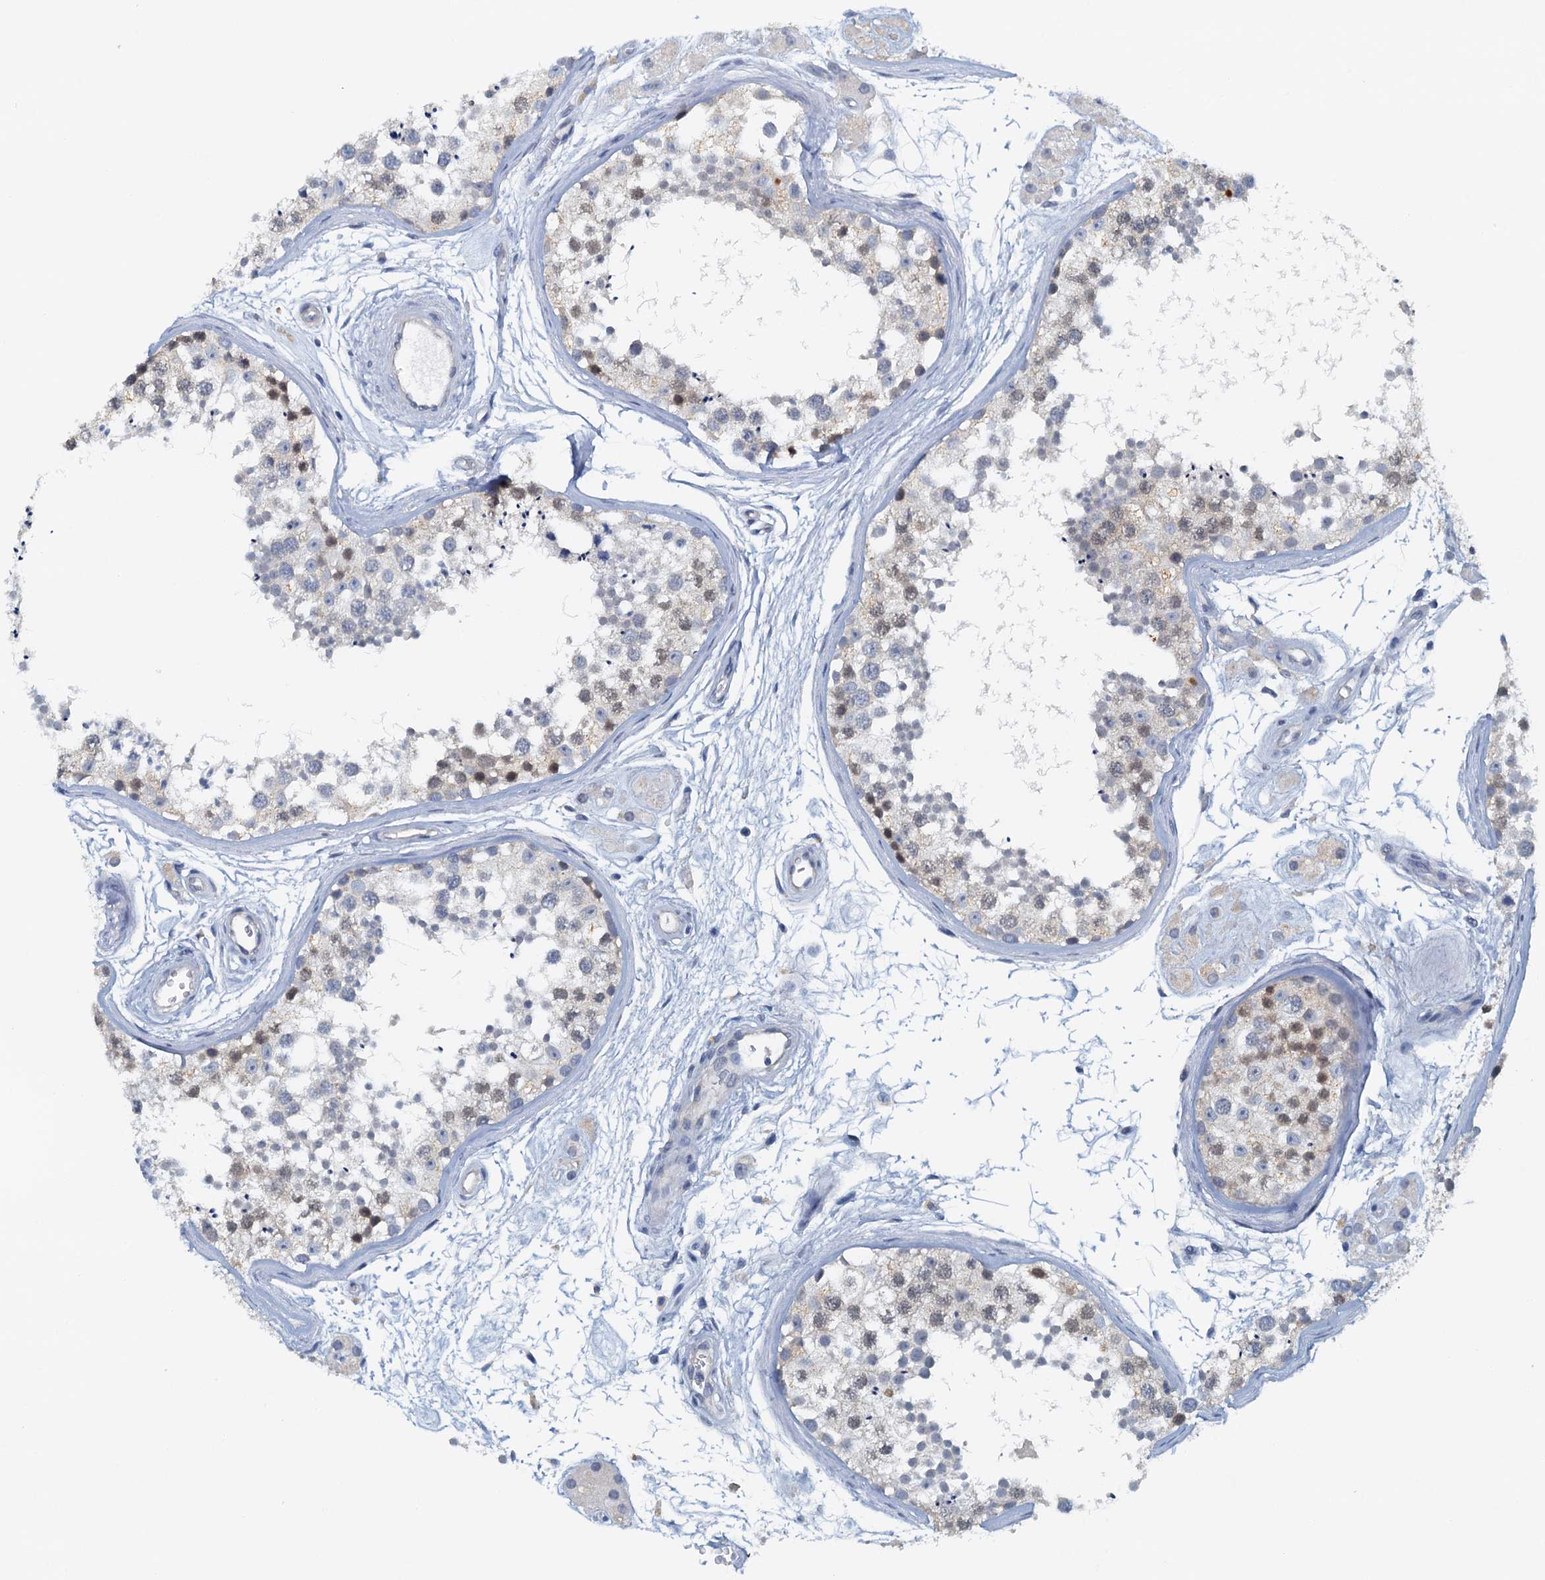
{"staining": {"intensity": "weak", "quantity": "<25%", "location": "cytoplasmic/membranous"}, "tissue": "testis", "cell_type": "Cells in seminiferous ducts", "image_type": "normal", "snomed": [{"axis": "morphology", "description": "Normal tissue, NOS"}, {"axis": "topography", "description": "Testis"}], "caption": "A high-resolution image shows immunohistochemistry staining of benign testis, which reveals no significant staining in cells in seminiferous ducts. (Stains: DAB (3,3'-diaminobenzidine) immunohistochemistry with hematoxylin counter stain, Microscopy: brightfield microscopy at high magnification).", "gene": "DTD1", "patient": {"sex": "male", "age": 56}}